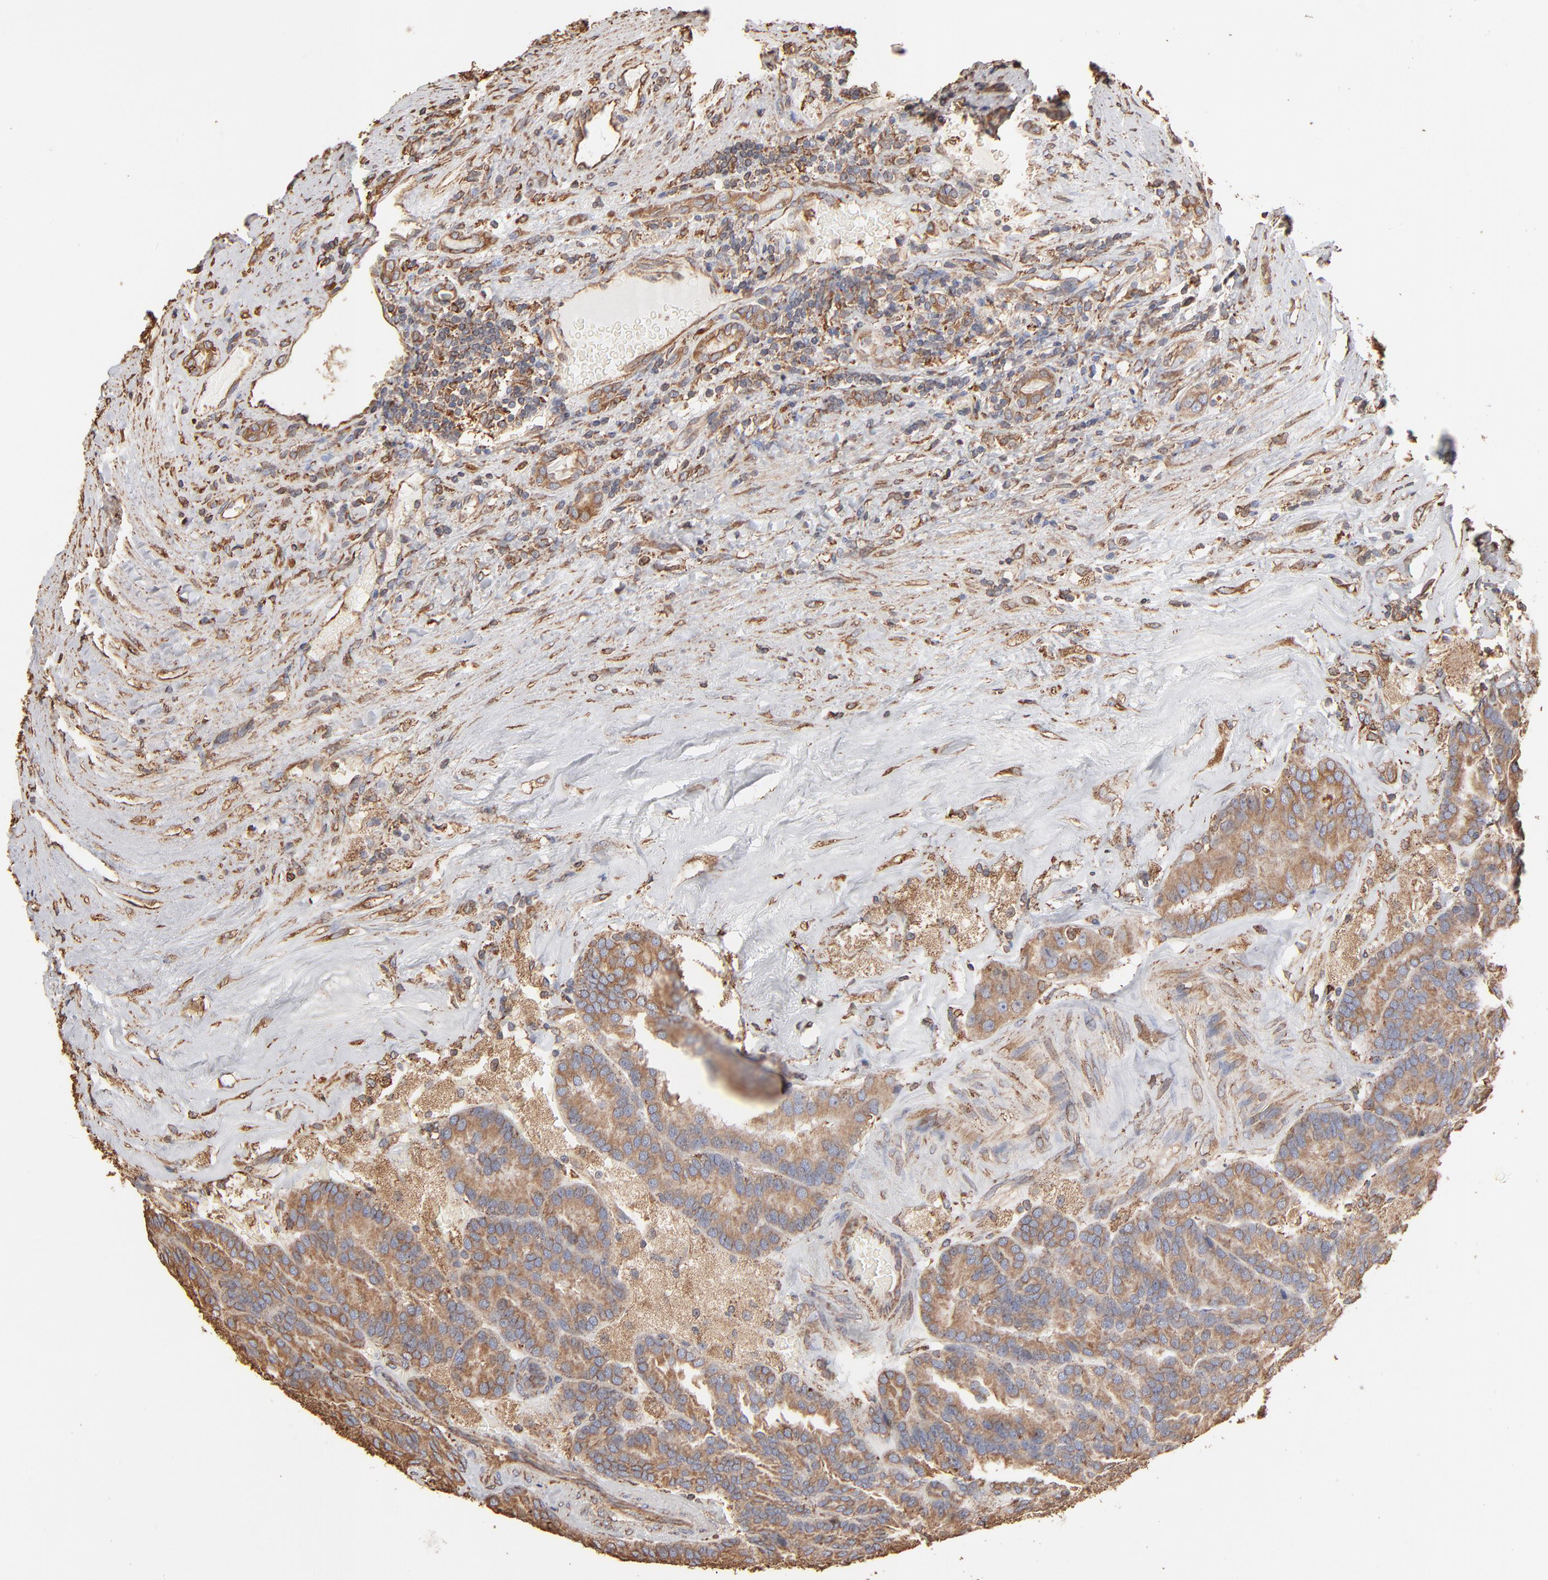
{"staining": {"intensity": "weak", "quantity": ">75%", "location": "cytoplasmic/membranous"}, "tissue": "renal cancer", "cell_type": "Tumor cells", "image_type": "cancer", "snomed": [{"axis": "morphology", "description": "Adenocarcinoma, NOS"}, {"axis": "topography", "description": "Kidney"}], "caption": "A brown stain labels weak cytoplasmic/membranous expression of a protein in renal adenocarcinoma tumor cells.", "gene": "PDIA3", "patient": {"sex": "male", "age": 46}}